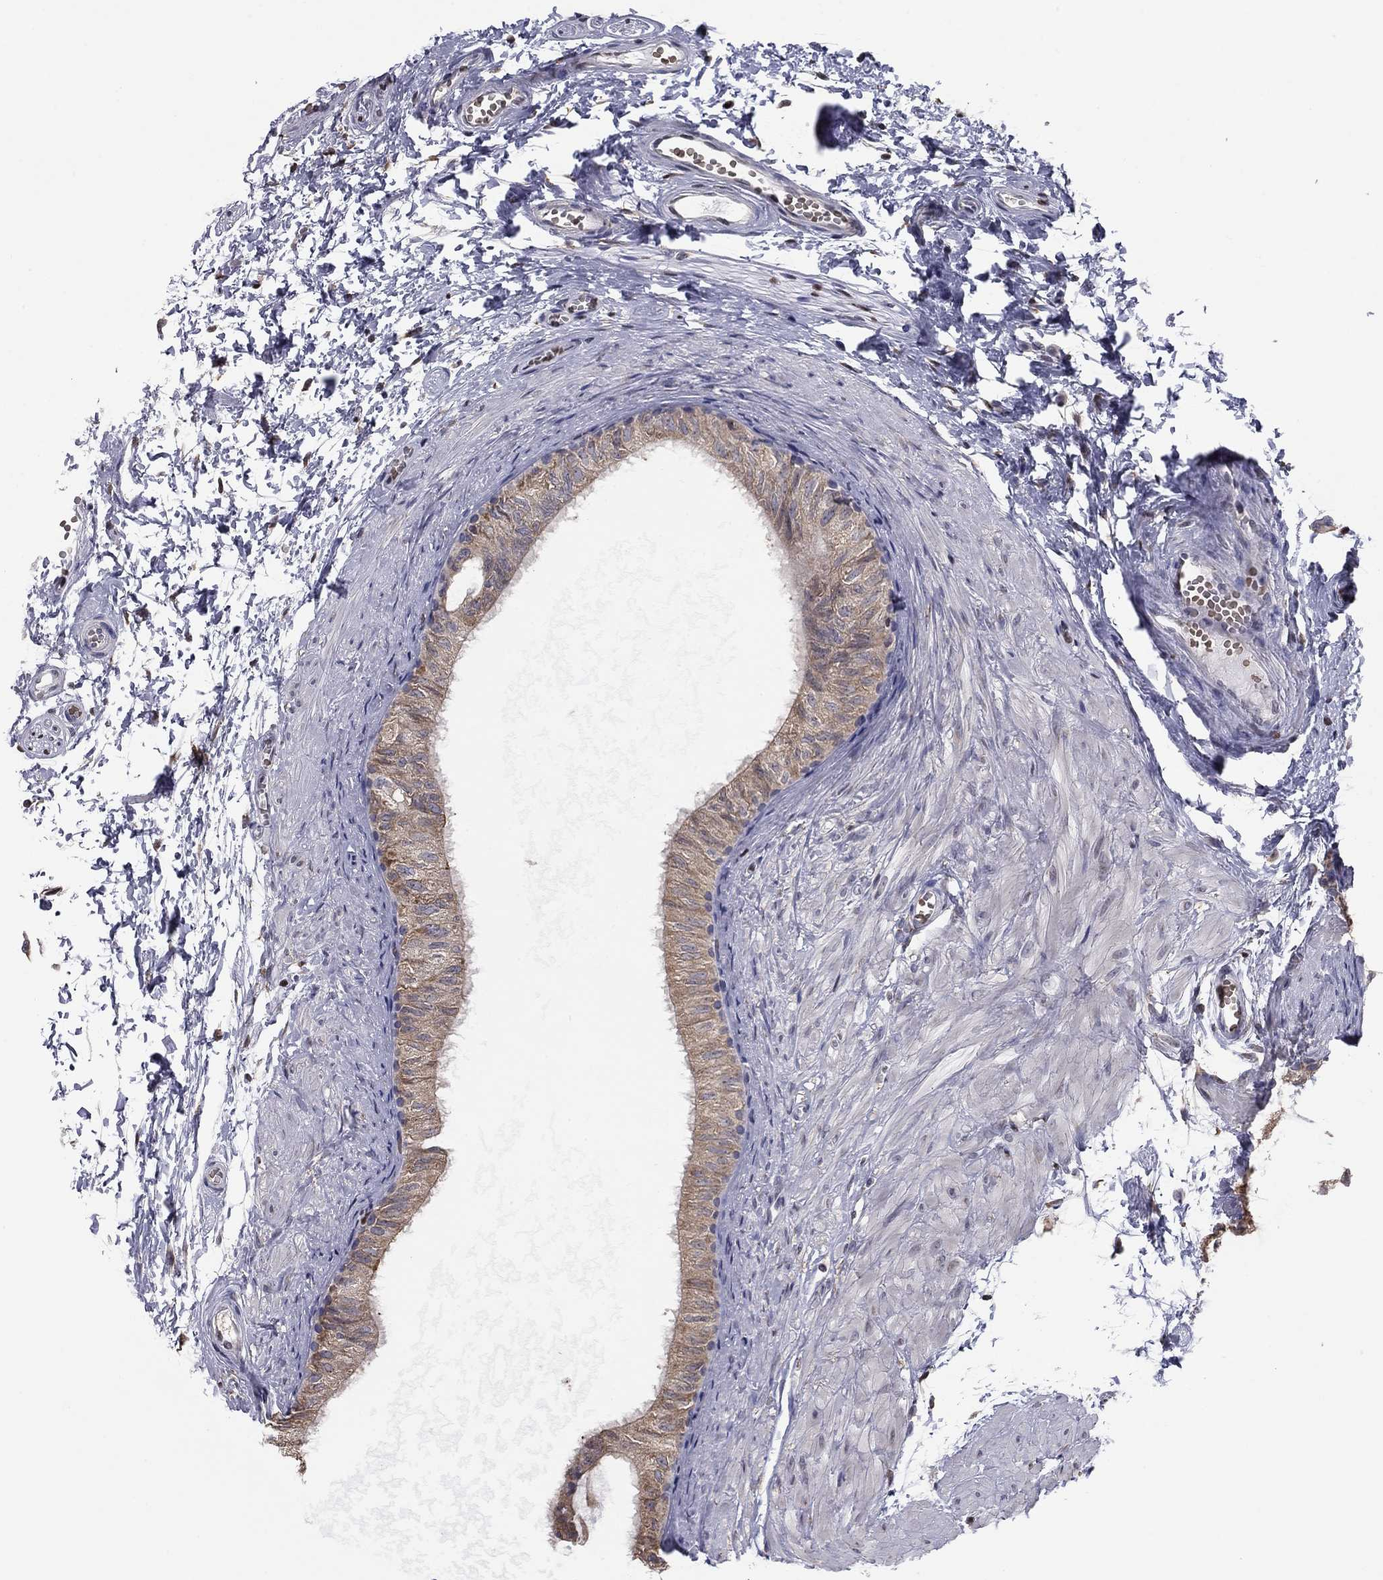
{"staining": {"intensity": "weak", "quantity": "25%-75%", "location": "cytoplasmic/membranous"}, "tissue": "epididymis", "cell_type": "Glandular cells", "image_type": "normal", "snomed": [{"axis": "morphology", "description": "Normal tissue, NOS"}, {"axis": "topography", "description": "Epididymis"}], "caption": "Immunohistochemistry (IHC) micrograph of unremarkable epididymis: human epididymis stained using IHC displays low levels of weak protein expression localized specifically in the cytoplasmic/membranous of glandular cells, appearing as a cytoplasmic/membranous brown color.", "gene": "HSPB2", "patient": {"sex": "male", "age": 22}}